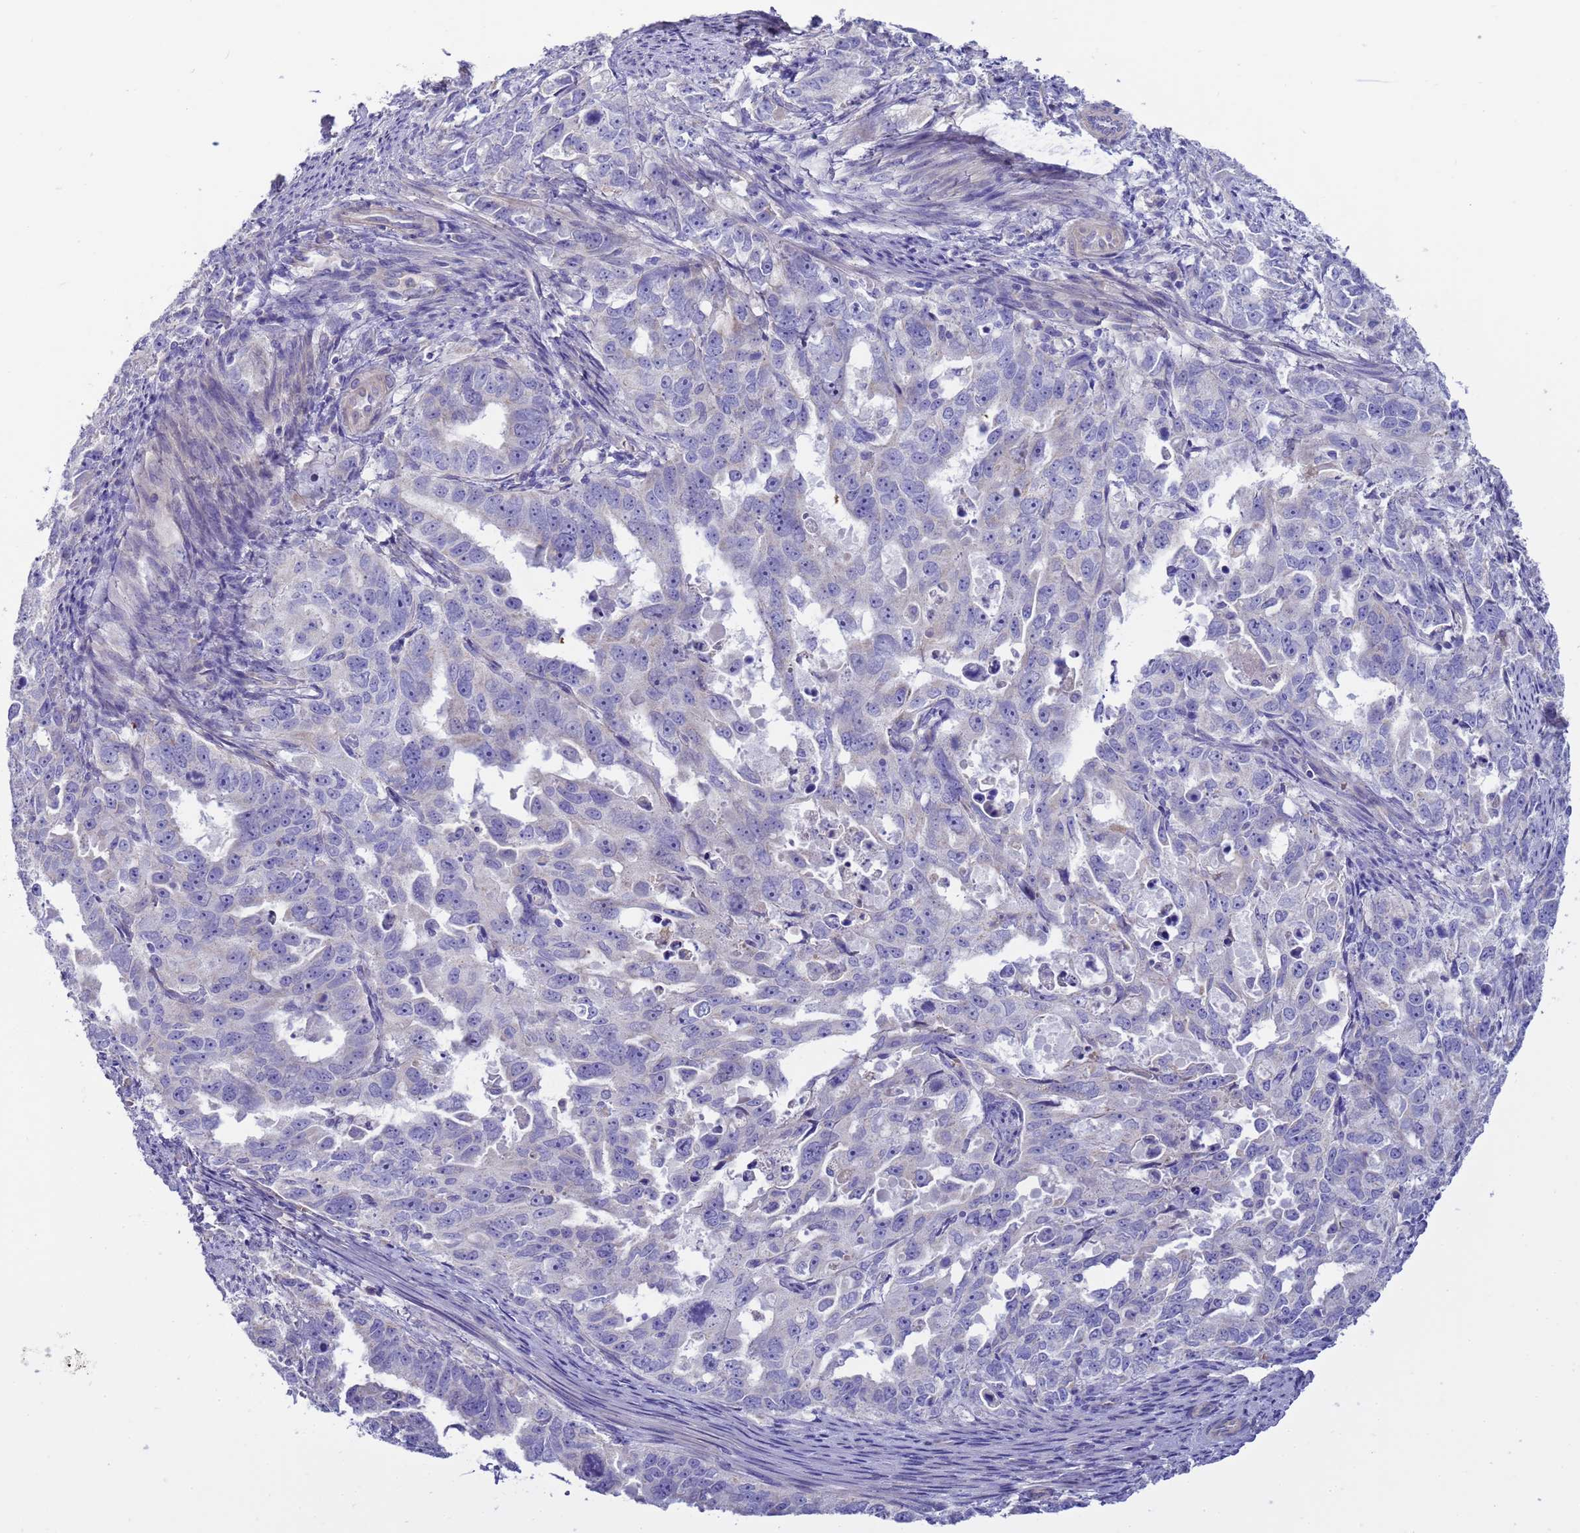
{"staining": {"intensity": "negative", "quantity": "none", "location": "none"}, "tissue": "endometrial cancer", "cell_type": "Tumor cells", "image_type": "cancer", "snomed": [{"axis": "morphology", "description": "Adenocarcinoma, NOS"}, {"axis": "topography", "description": "Endometrium"}], "caption": "Endometrial adenocarcinoma was stained to show a protein in brown. There is no significant positivity in tumor cells. (DAB immunohistochemistry with hematoxylin counter stain).", "gene": "RIPPLY2", "patient": {"sex": "female", "age": 65}}